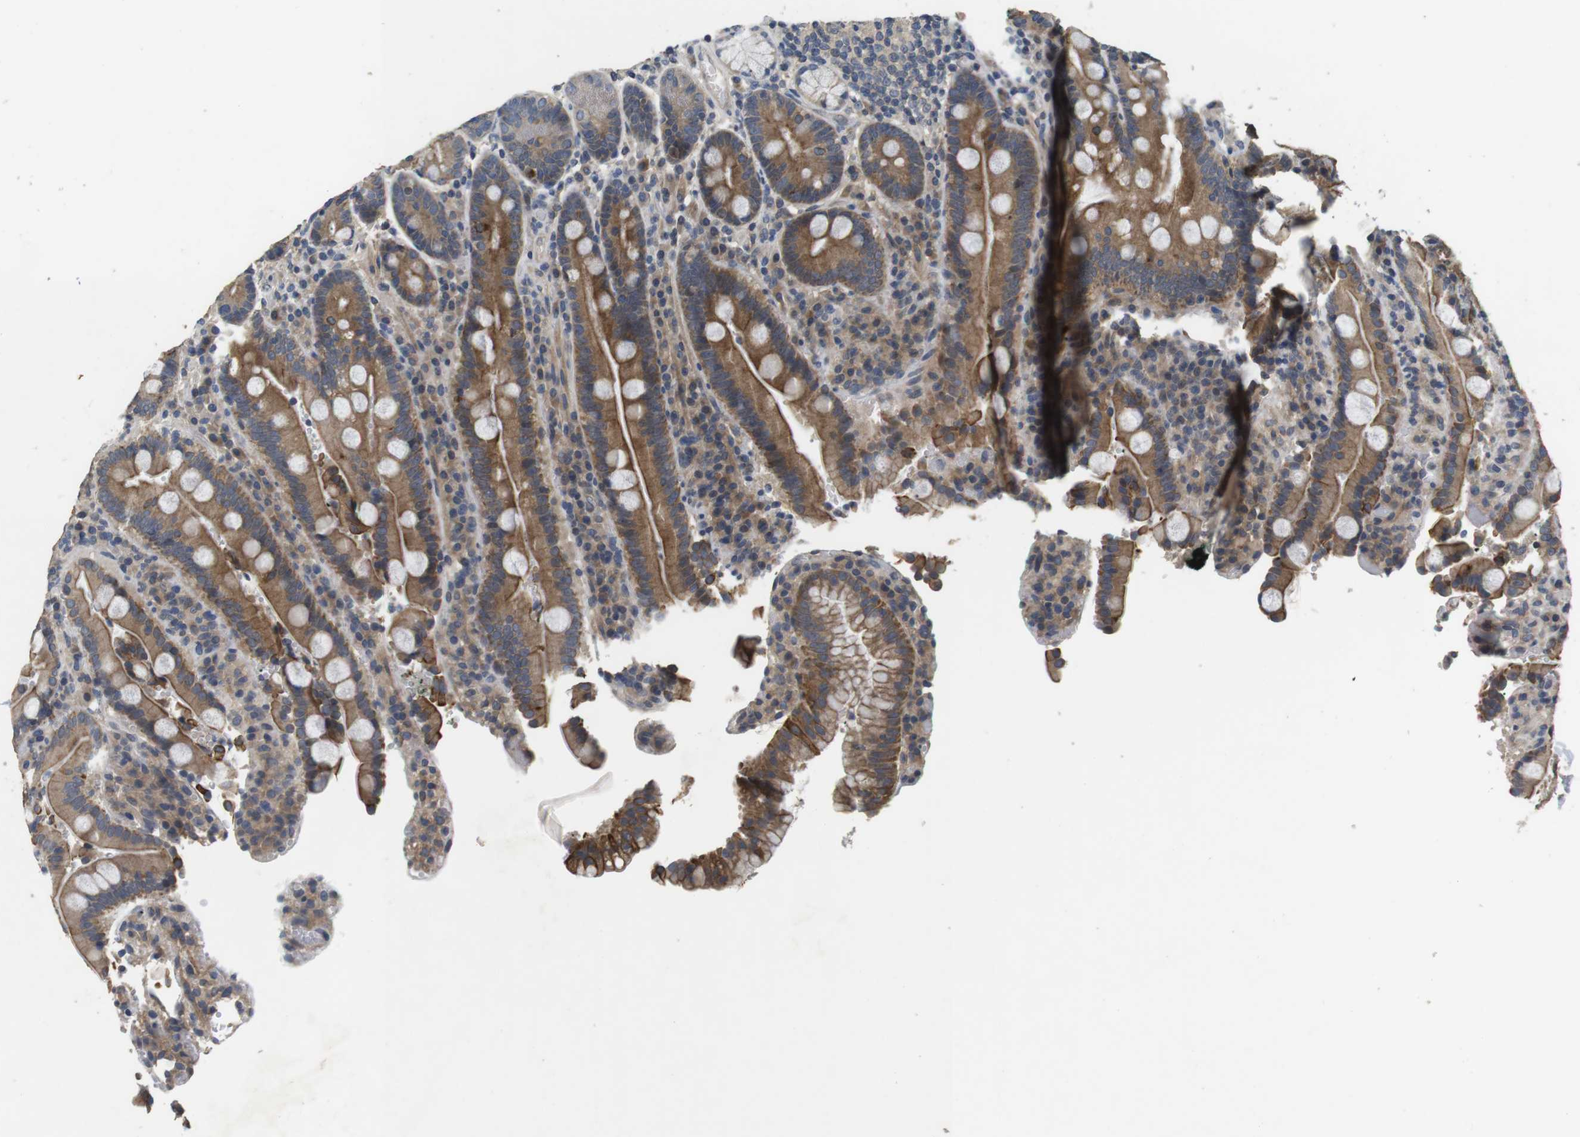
{"staining": {"intensity": "moderate", "quantity": ">75%", "location": "cytoplasmic/membranous"}, "tissue": "duodenum", "cell_type": "Glandular cells", "image_type": "normal", "snomed": [{"axis": "morphology", "description": "Normal tissue, NOS"}, {"axis": "topography", "description": "Small intestine, NOS"}], "caption": "Brown immunohistochemical staining in normal human duodenum shows moderate cytoplasmic/membranous staining in about >75% of glandular cells. (DAB IHC with brightfield microscopy, high magnification).", "gene": "ADGRL3", "patient": {"sex": "female", "age": 71}}